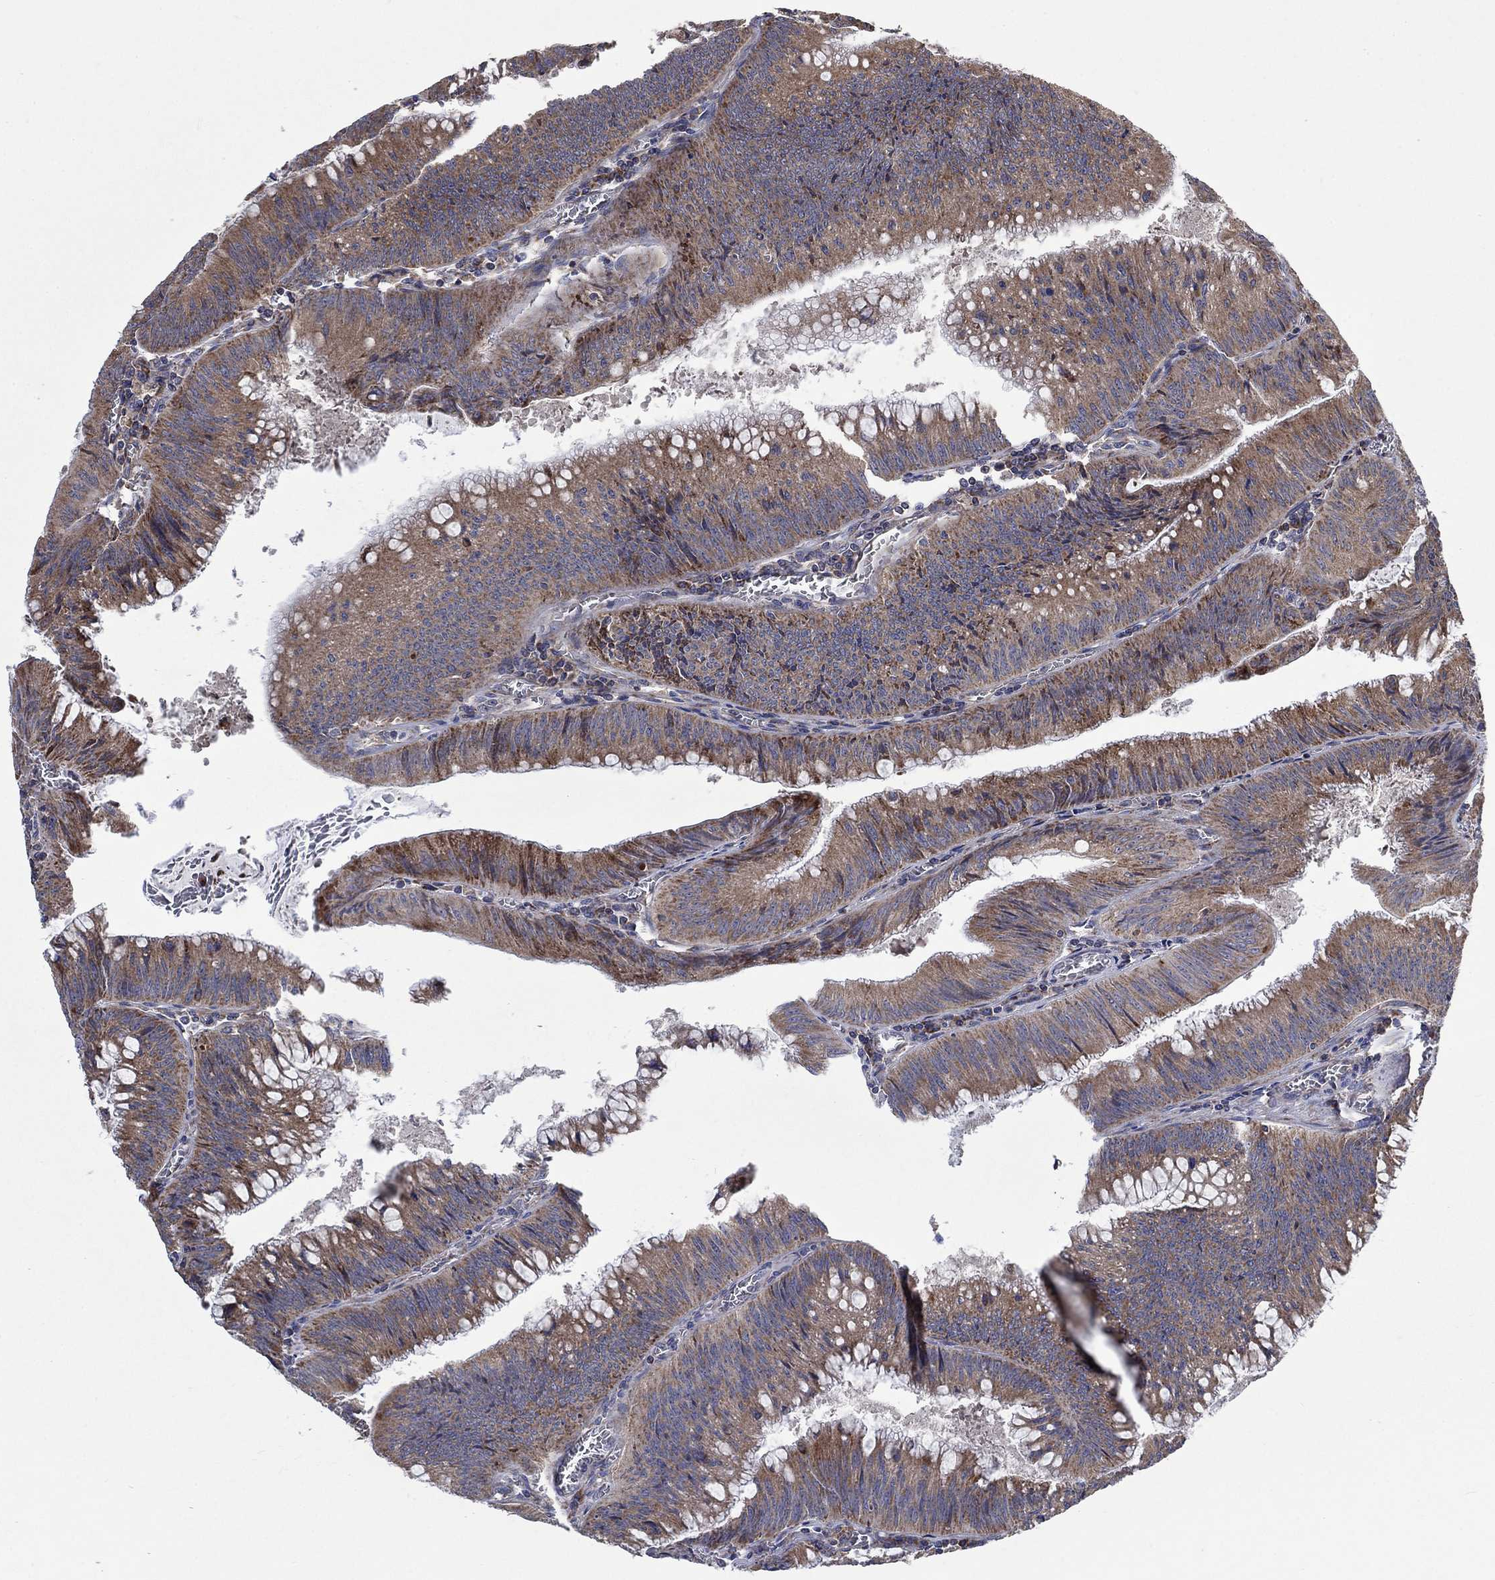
{"staining": {"intensity": "moderate", "quantity": ">75%", "location": "cytoplasmic/membranous"}, "tissue": "colorectal cancer", "cell_type": "Tumor cells", "image_type": "cancer", "snomed": [{"axis": "morphology", "description": "Adenocarcinoma, NOS"}, {"axis": "topography", "description": "Rectum"}], "caption": "Immunohistochemical staining of human colorectal cancer (adenocarcinoma) exhibits medium levels of moderate cytoplasmic/membranous protein staining in approximately >75% of tumor cells.", "gene": "RPLP0", "patient": {"sex": "female", "age": 72}}